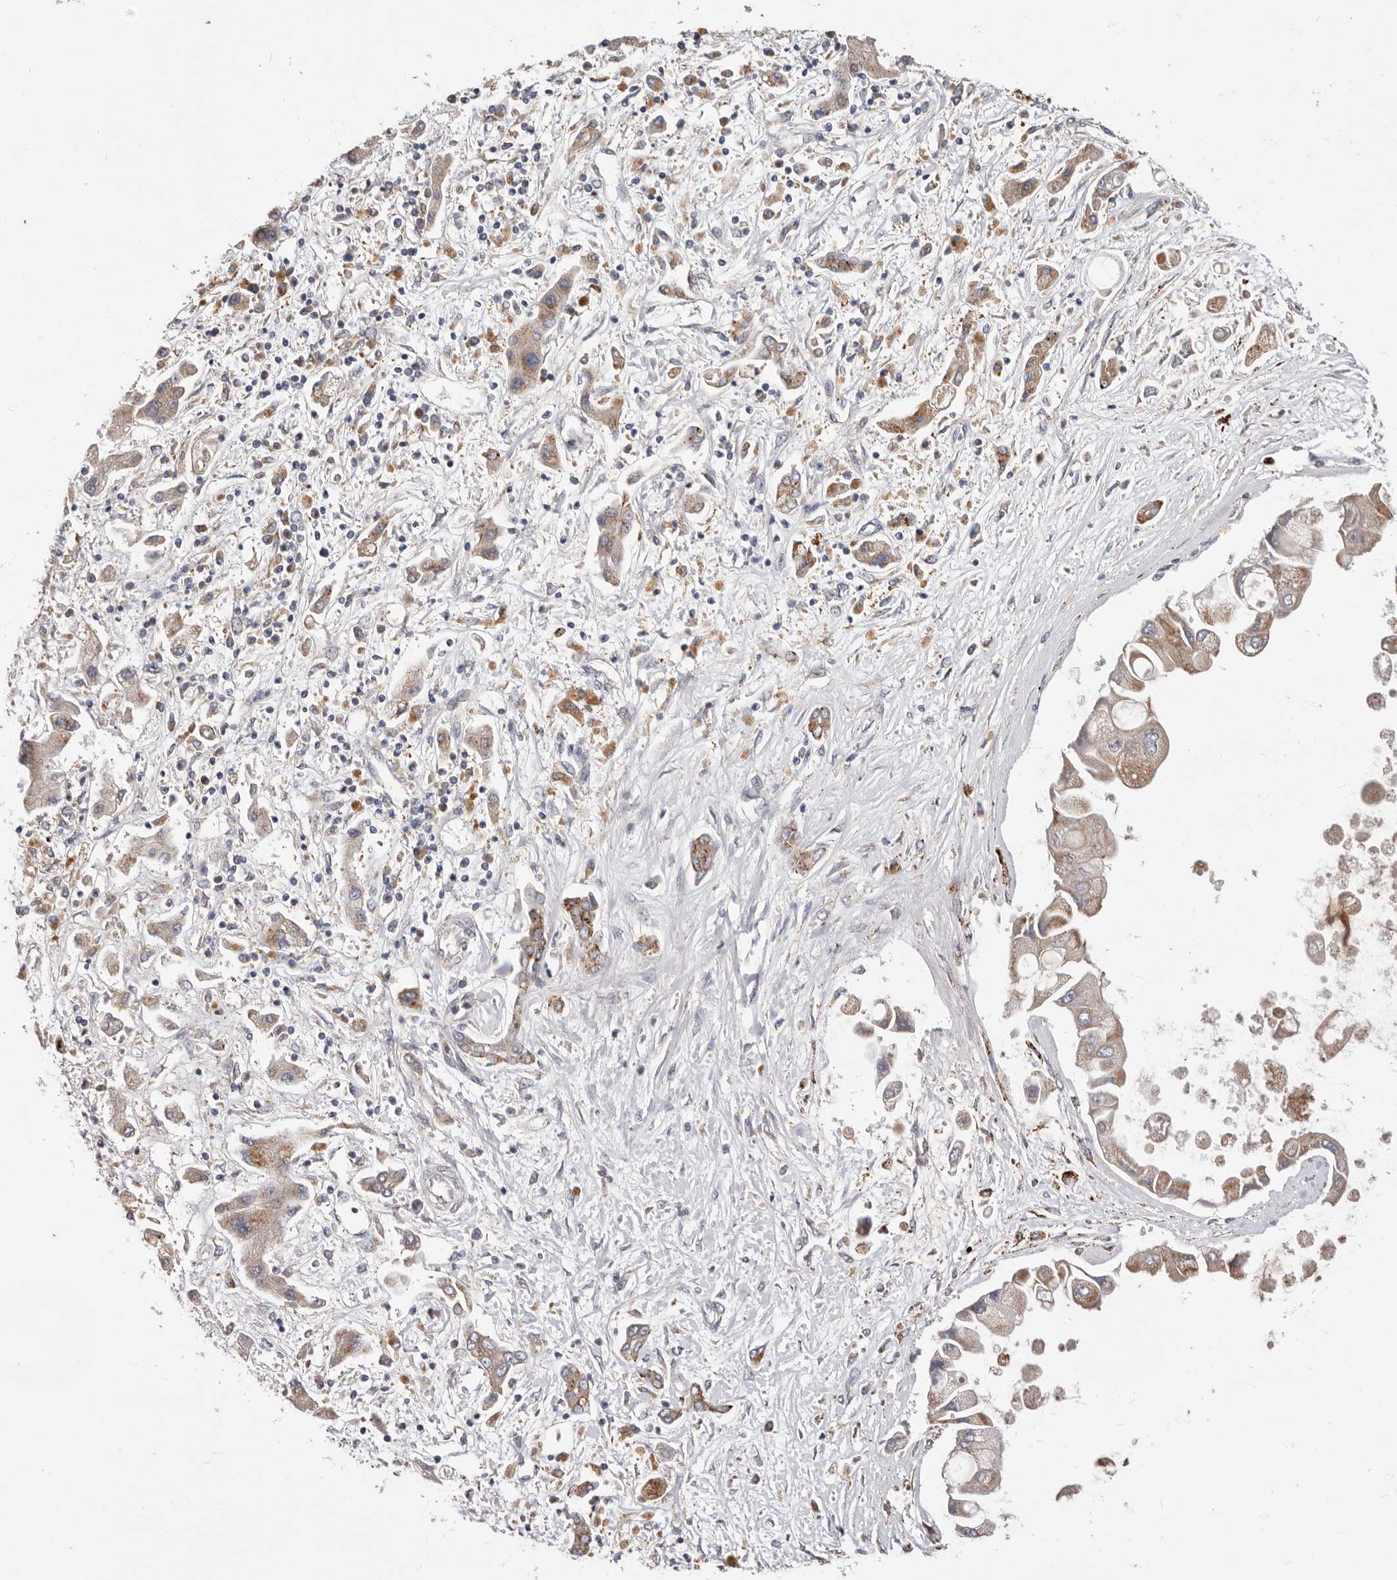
{"staining": {"intensity": "weak", "quantity": ">75%", "location": "cytoplasmic/membranous"}, "tissue": "liver cancer", "cell_type": "Tumor cells", "image_type": "cancer", "snomed": [{"axis": "morphology", "description": "Cholangiocarcinoma"}, {"axis": "topography", "description": "Liver"}], "caption": "Immunohistochemical staining of liver cancer (cholangiocarcinoma) exhibits low levels of weak cytoplasmic/membranous protein staining in about >75% of tumor cells.", "gene": "TOR3A", "patient": {"sex": "male", "age": 50}}